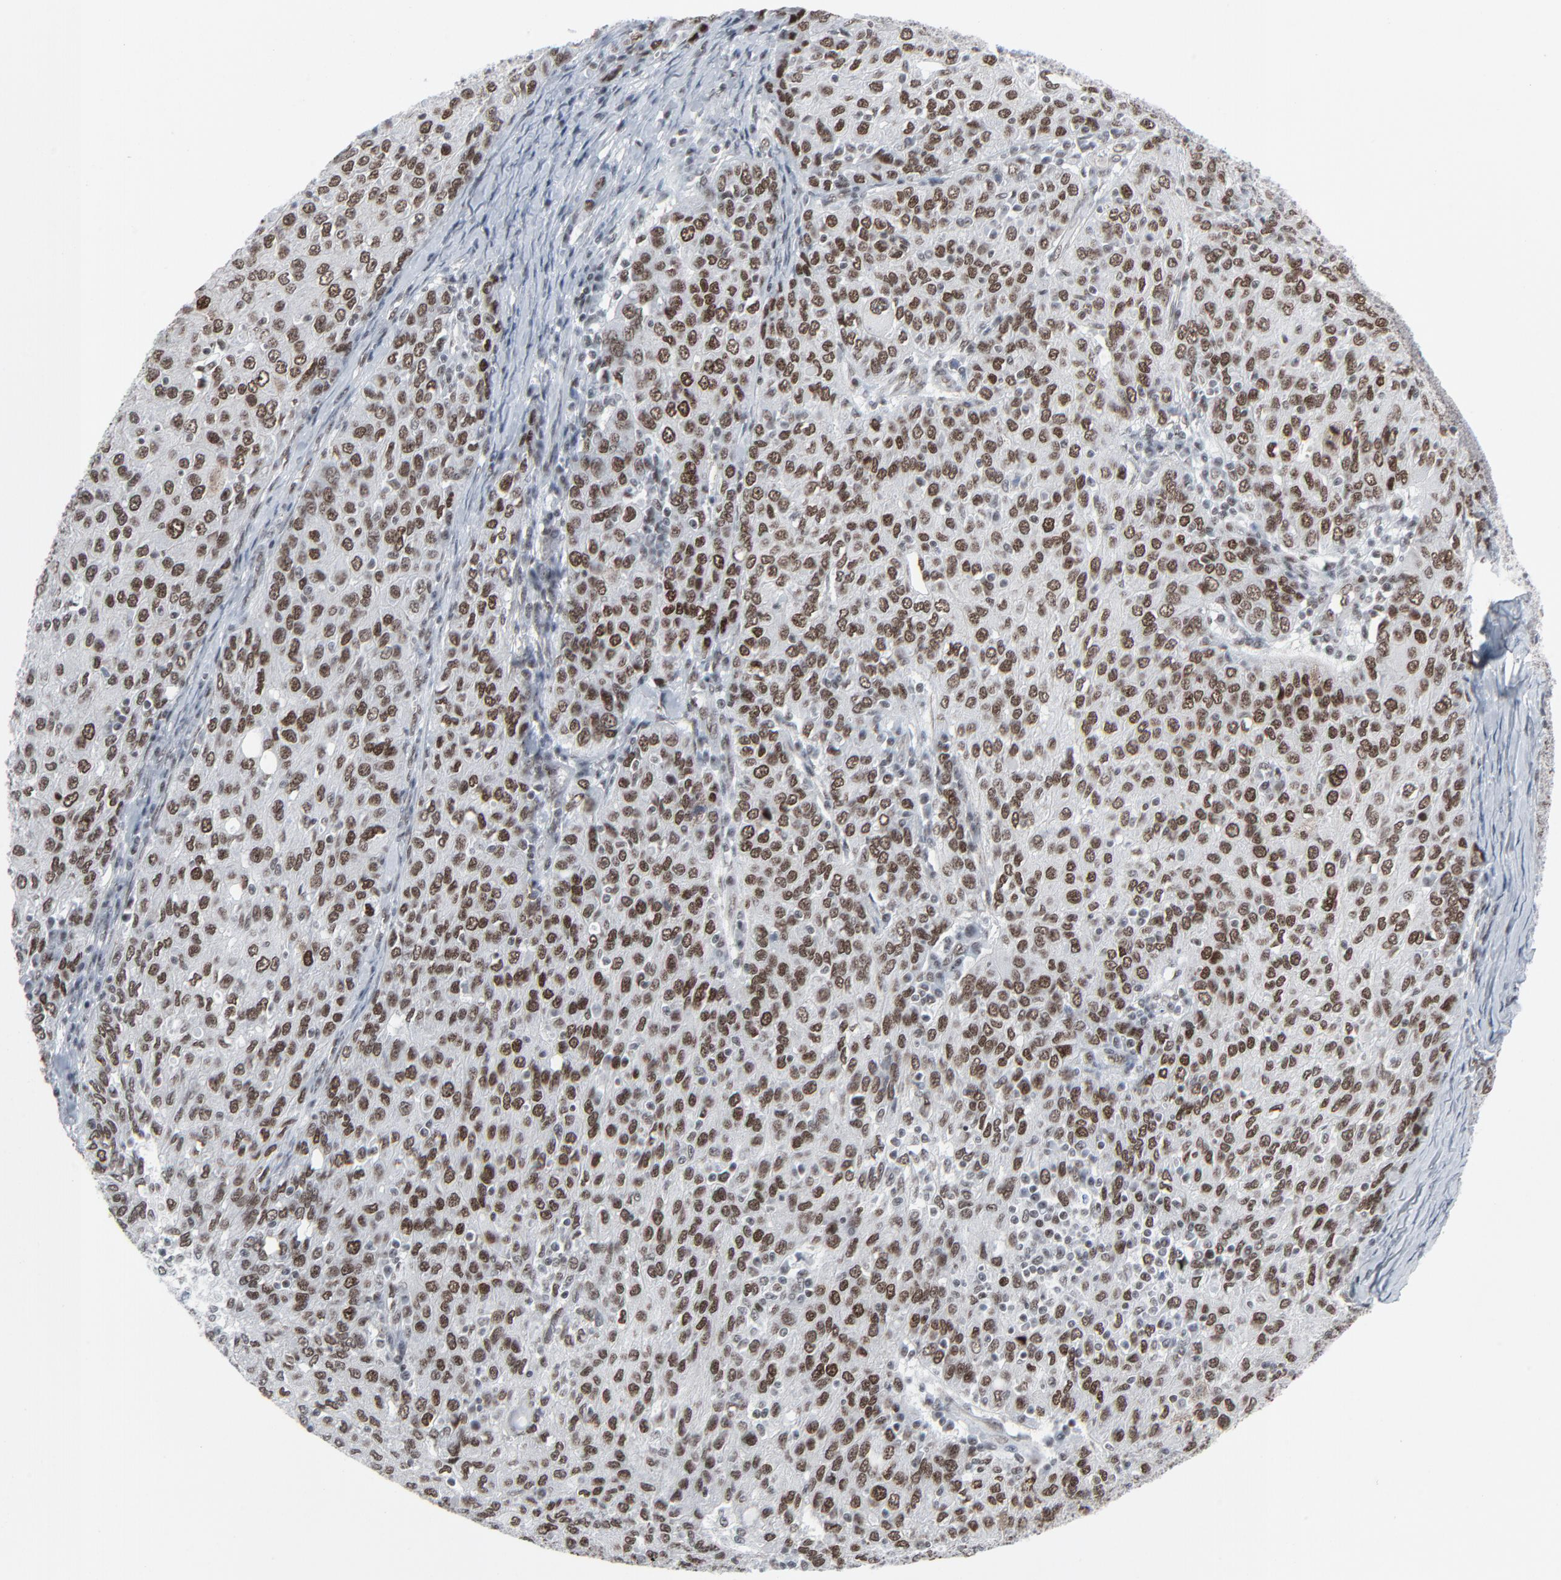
{"staining": {"intensity": "moderate", "quantity": ">75%", "location": "nuclear"}, "tissue": "ovarian cancer", "cell_type": "Tumor cells", "image_type": "cancer", "snomed": [{"axis": "morphology", "description": "Carcinoma, endometroid"}, {"axis": "topography", "description": "Ovary"}], "caption": "Ovarian endometroid carcinoma stained with a protein marker exhibits moderate staining in tumor cells.", "gene": "FBXO28", "patient": {"sex": "female", "age": 50}}